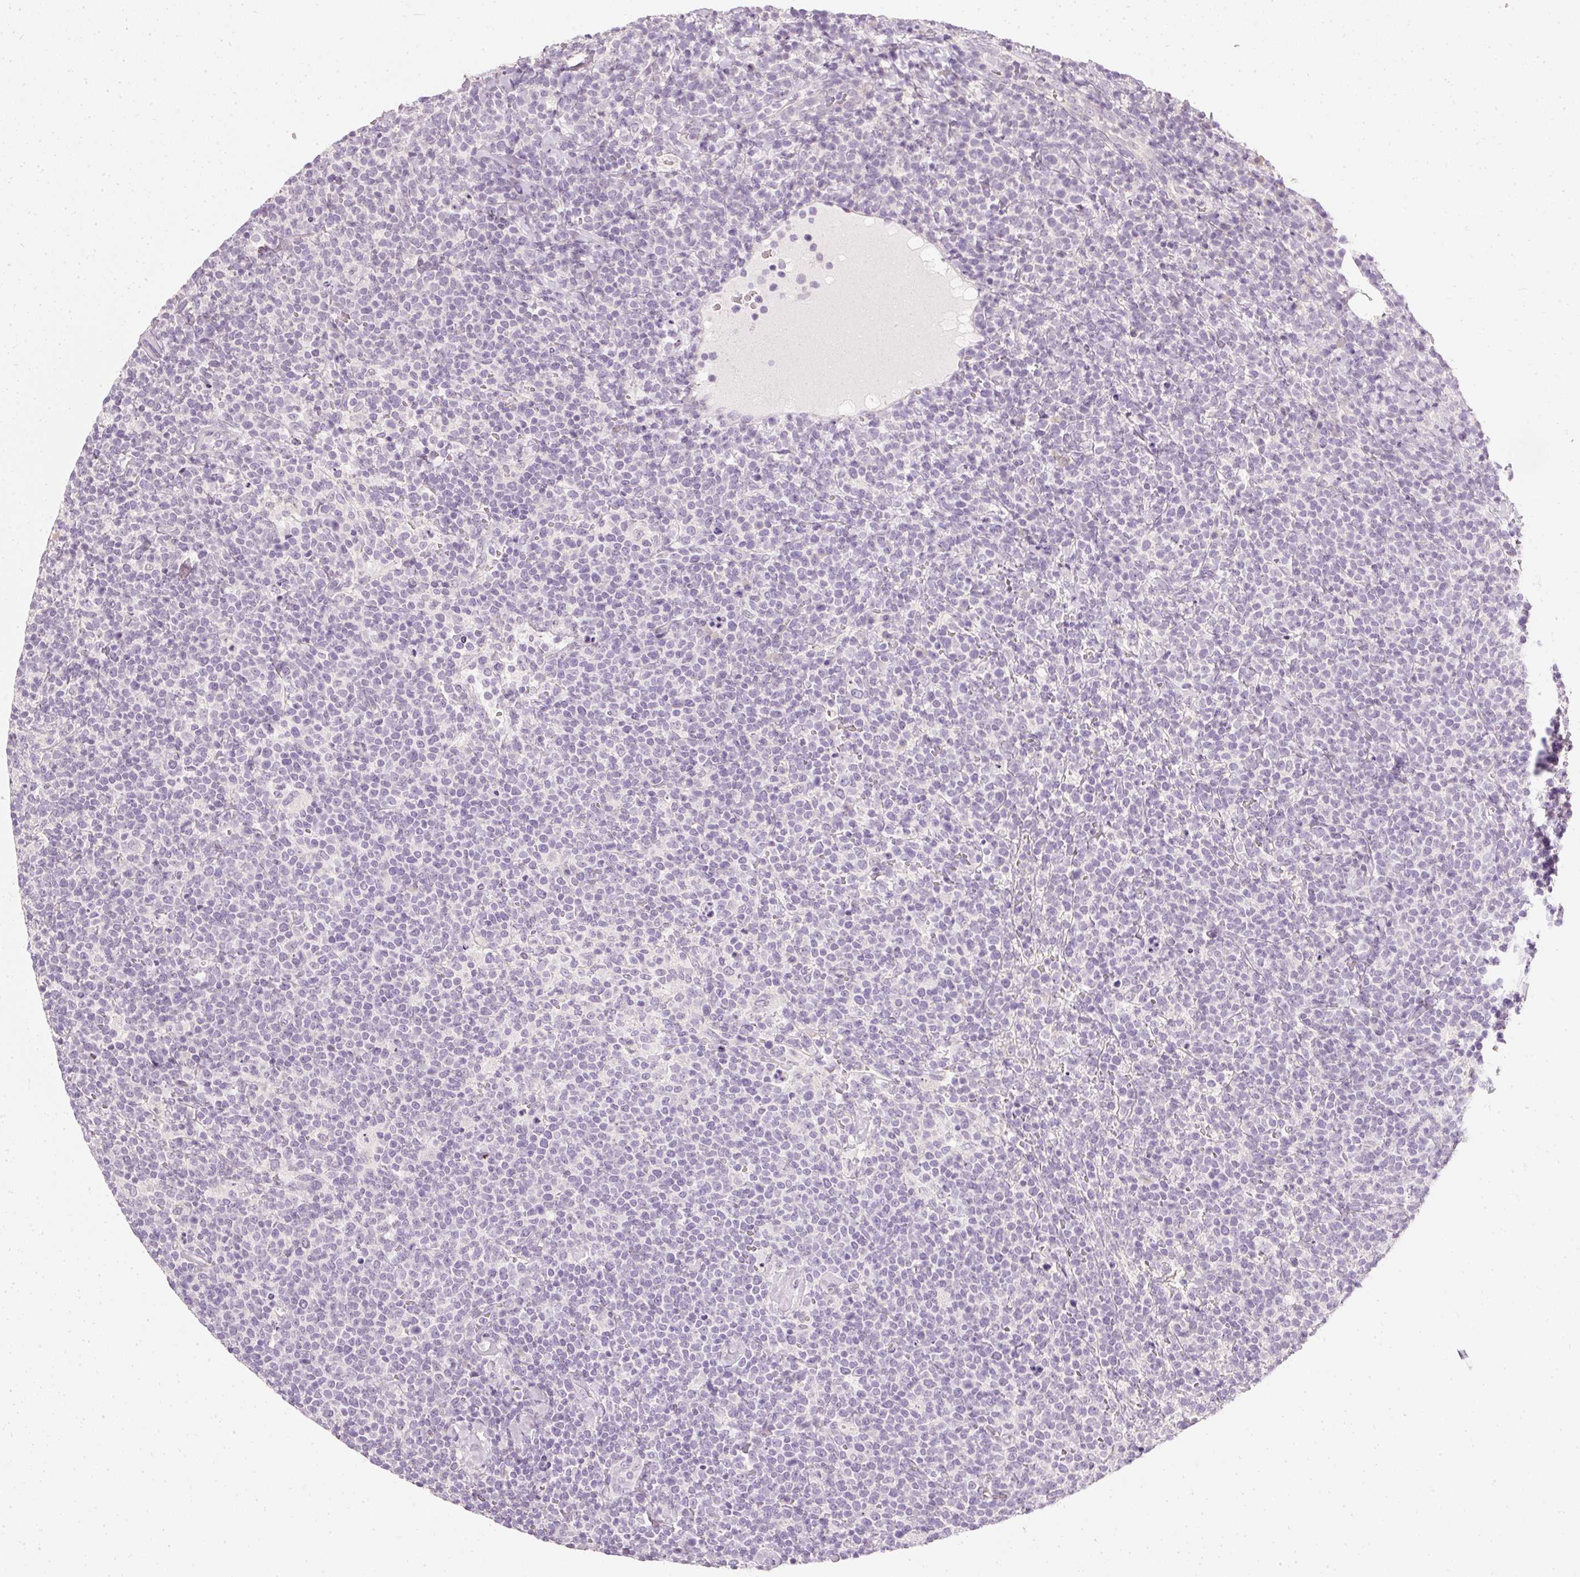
{"staining": {"intensity": "negative", "quantity": "none", "location": "none"}, "tissue": "lymphoma", "cell_type": "Tumor cells", "image_type": "cancer", "snomed": [{"axis": "morphology", "description": "Malignant lymphoma, non-Hodgkin's type, High grade"}, {"axis": "topography", "description": "Lymph node"}], "caption": "The micrograph demonstrates no staining of tumor cells in high-grade malignant lymphoma, non-Hodgkin's type. Brightfield microscopy of immunohistochemistry stained with DAB (3,3'-diaminobenzidine) (brown) and hematoxylin (blue), captured at high magnification.", "gene": "ELAVL3", "patient": {"sex": "male", "age": 61}}